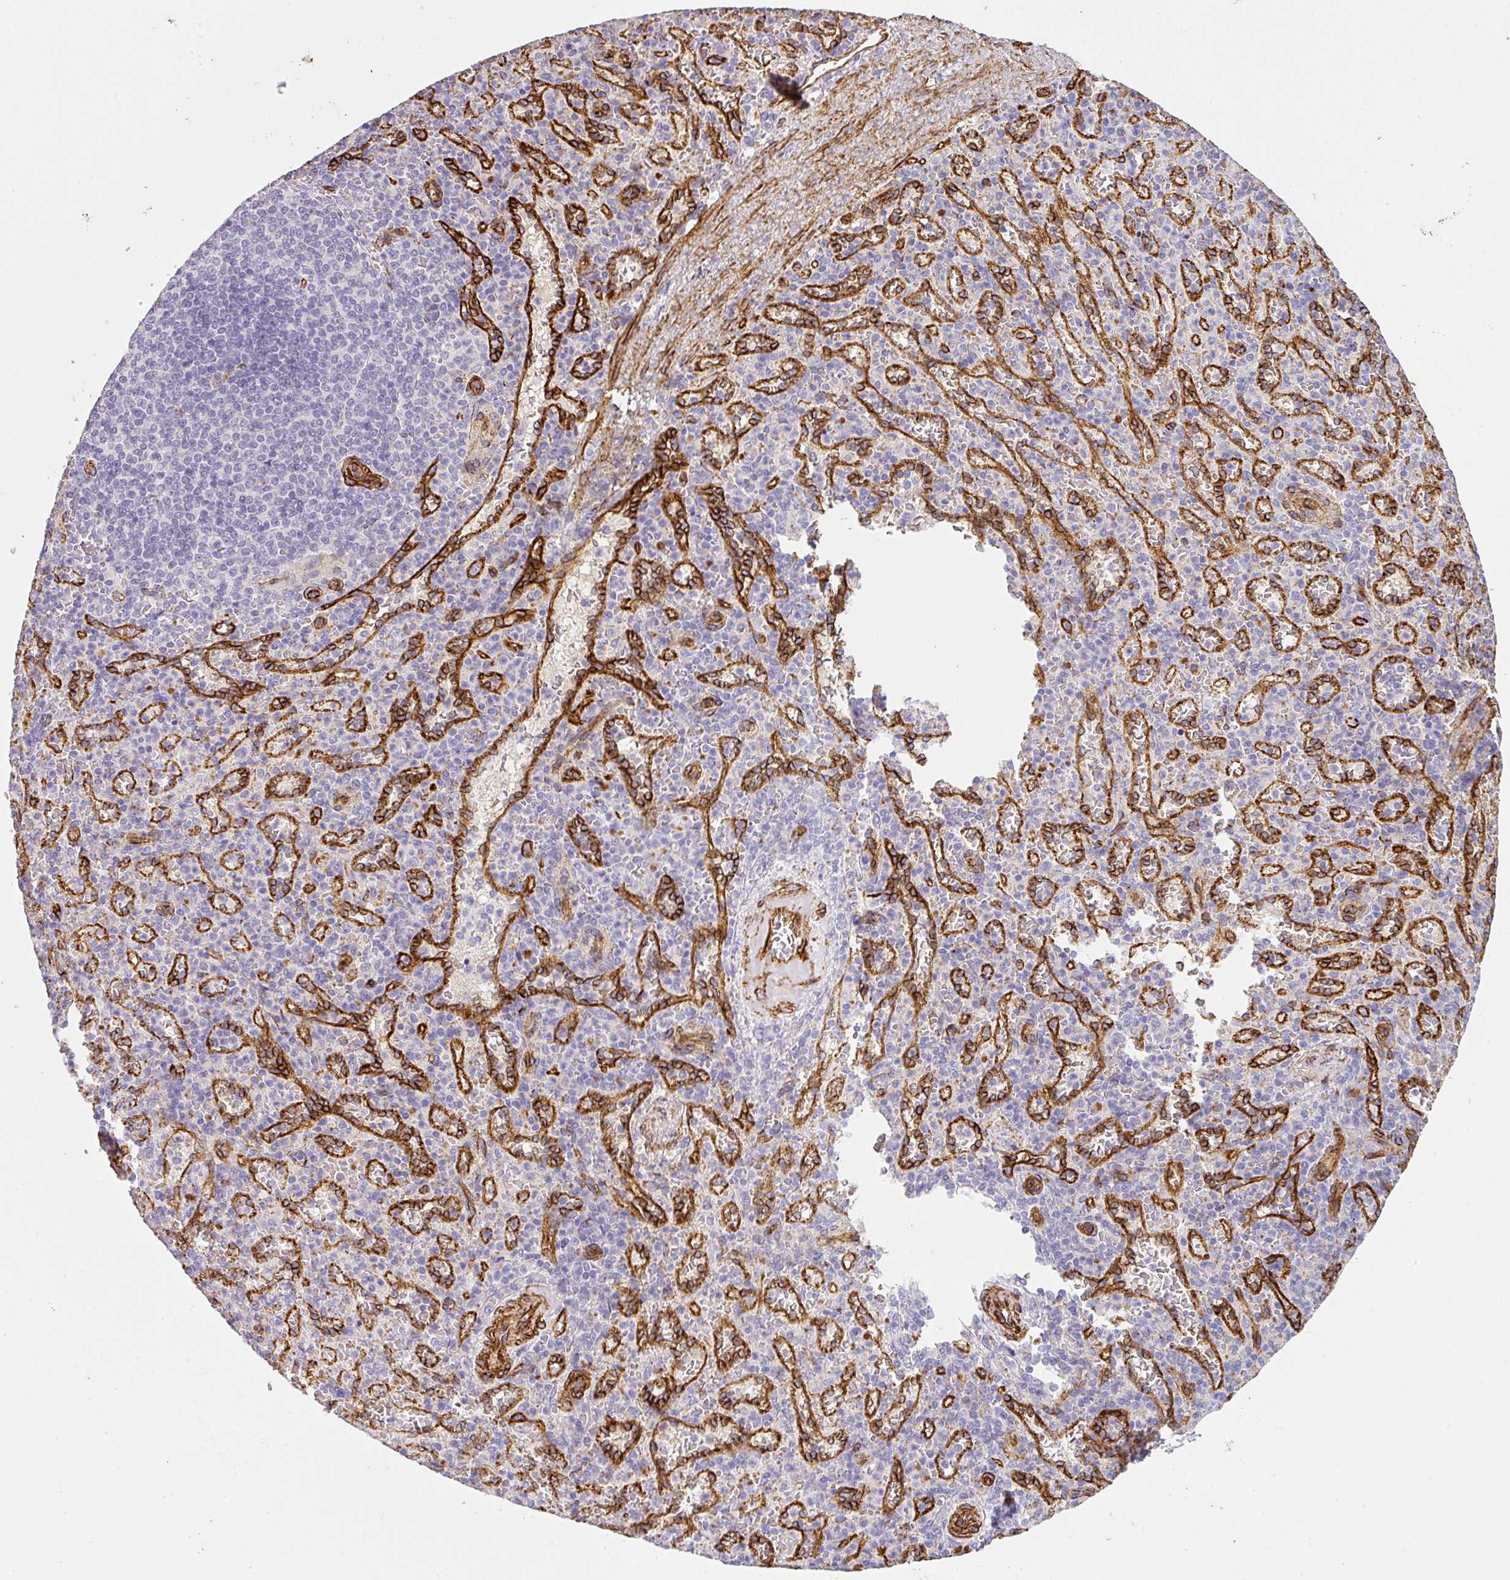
{"staining": {"intensity": "negative", "quantity": "none", "location": "none"}, "tissue": "spleen", "cell_type": "Cells in red pulp", "image_type": "normal", "snomed": [{"axis": "morphology", "description": "Normal tissue, NOS"}, {"axis": "topography", "description": "Spleen"}], "caption": "This histopathology image is of unremarkable spleen stained with immunohistochemistry to label a protein in brown with the nuclei are counter-stained blue. There is no expression in cells in red pulp.", "gene": "SLC25A17", "patient": {"sex": "female", "age": 74}}